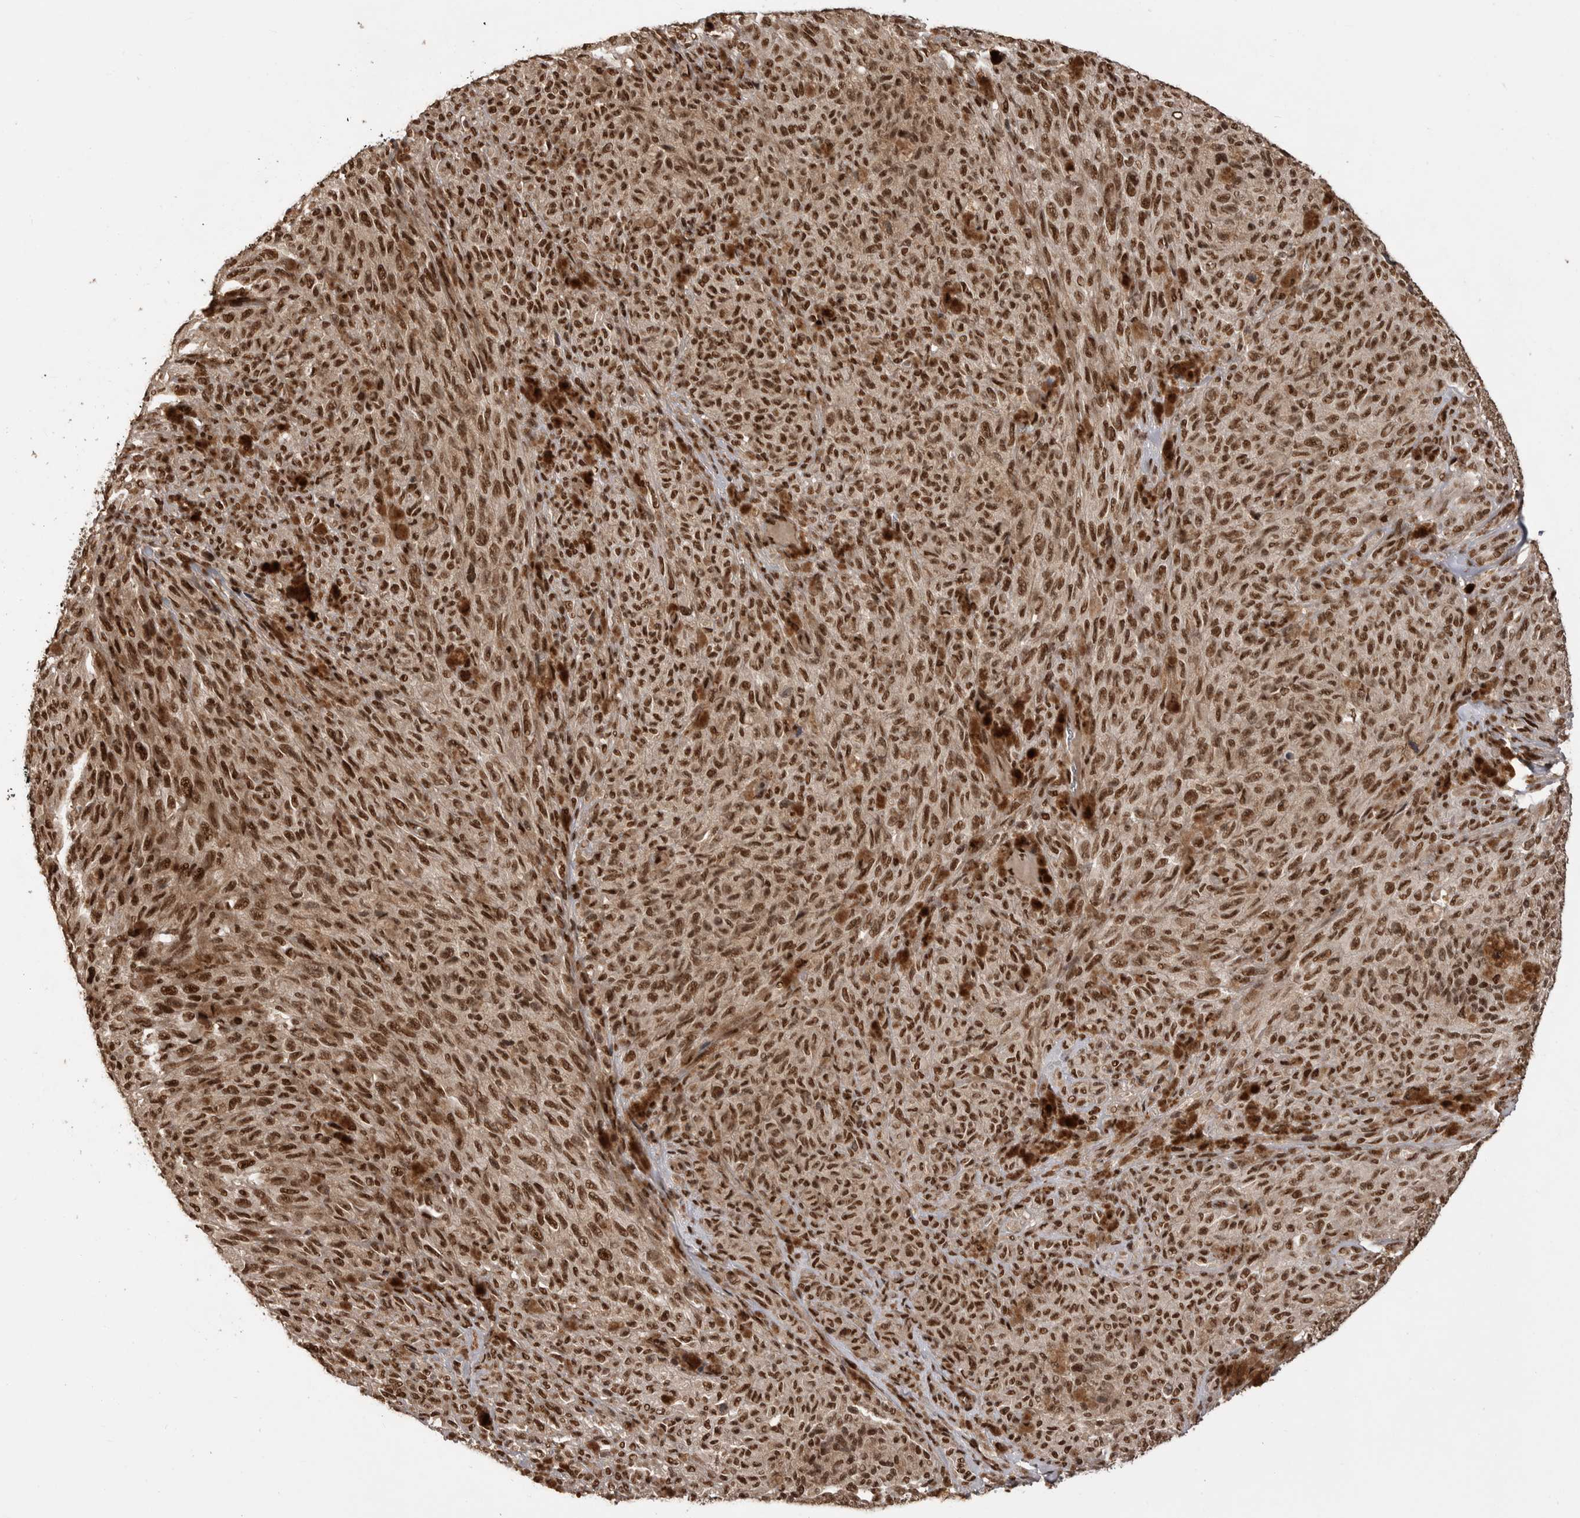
{"staining": {"intensity": "strong", "quantity": ">75%", "location": "nuclear"}, "tissue": "melanoma", "cell_type": "Tumor cells", "image_type": "cancer", "snomed": [{"axis": "morphology", "description": "Malignant melanoma, NOS"}, {"axis": "topography", "description": "Skin"}], "caption": "A micrograph showing strong nuclear expression in approximately >75% of tumor cells in malignant melanoma, as visualized by brown immunohistochemical staining.", "gene": "PPP1R8", "patient": {"sex": "female", "age": 82}}